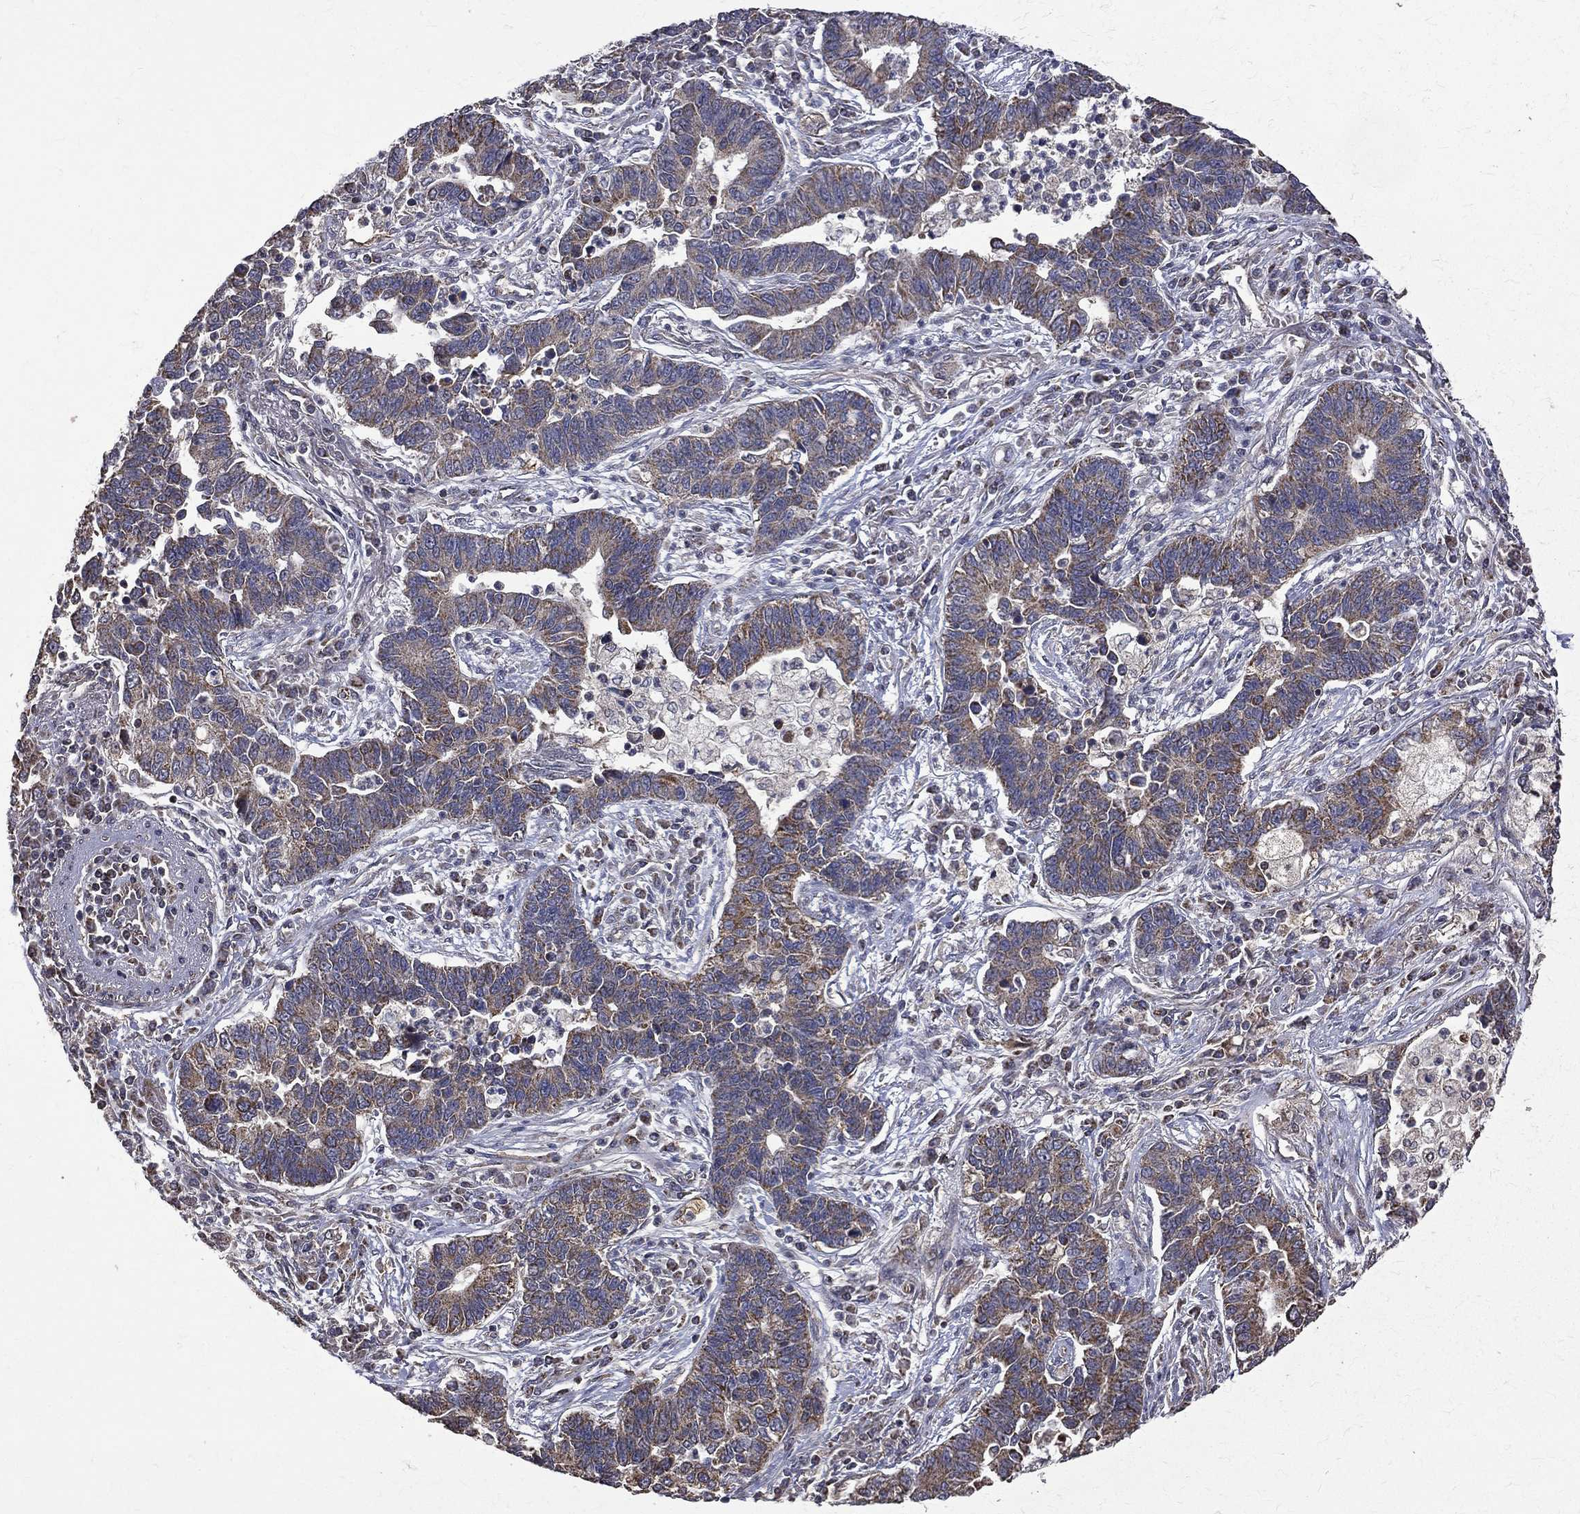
{"staining": {"intensity": "weak", "quantity": ">75%", "location": "cytoplasmic/membranous"}, "tissue": "lung cancer", "cell_type": "Tumor cells", "image_type": "cancer", "snomed": [{"axis": "morphology", "description": "Adenocarcinoma, NOS"}, {"axis": "topography", "description": "Lung"}], "caption": "Adenocarcinoma (lung) stained for a protein (brown) exhibits weak cytoplasmic/membranous positive staining in approximately >75% of tumor cells.", "gene": "RPGR", "patient": {"sex": "female", "age": 57}}